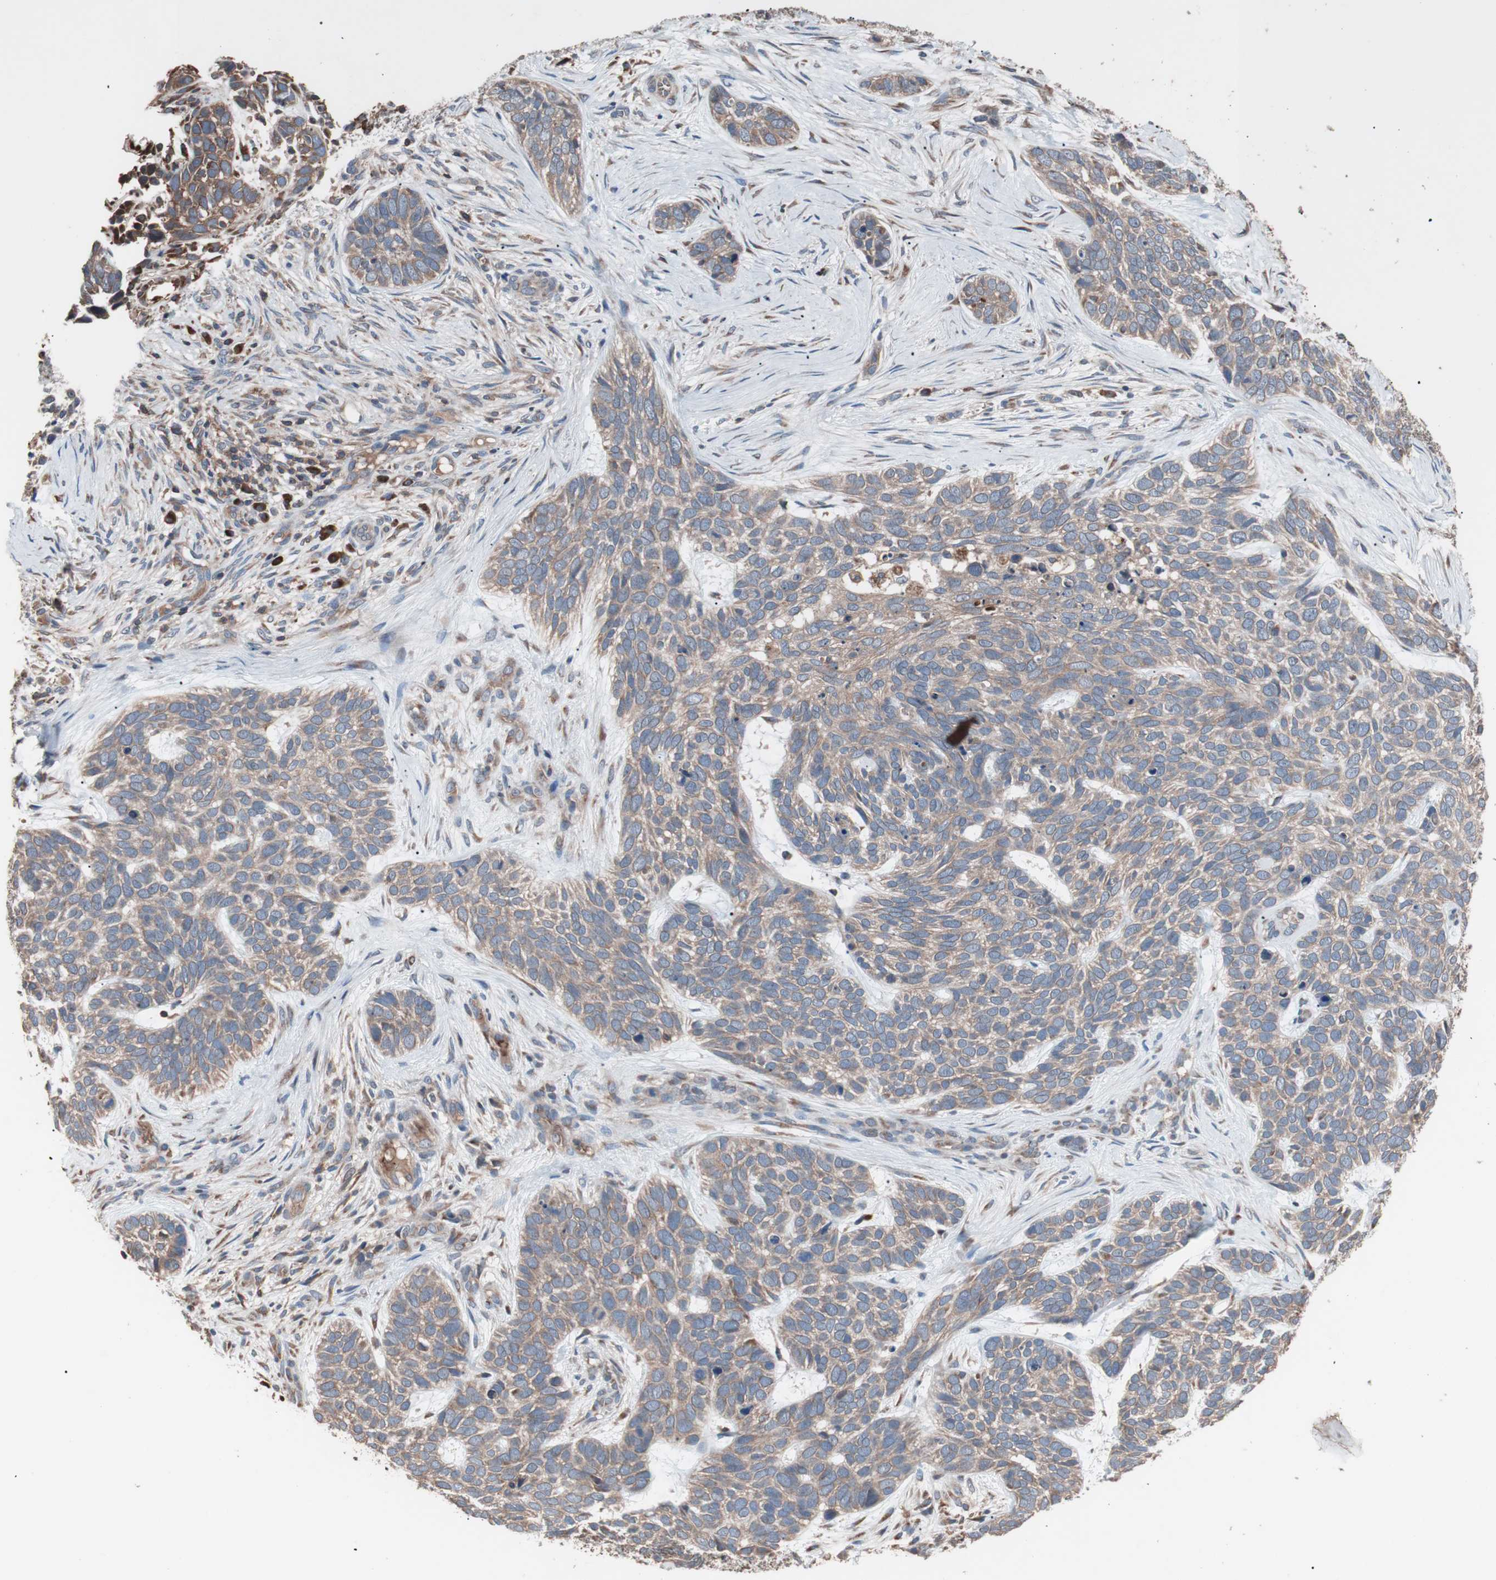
{"staining": {"intensity": "moderate", "quantity": ">75%", "location": "cytoplasmic/membranous"}, "tissue": "skin cancer", "cell_type": "Tumor cells", "image_type": "cancer", "snomed": [{"axis": "morphology", "description": "Basal cell carcinoma"}, {"axis": "topography", "description": "Skin"}], "caption": "Skin cancer (basal cell carcinoma) stained with a protein marker reveals moderate staining in tumor cells.", "gene": "GLYCTK", "patient": {"sex": "male", "age": 87}}